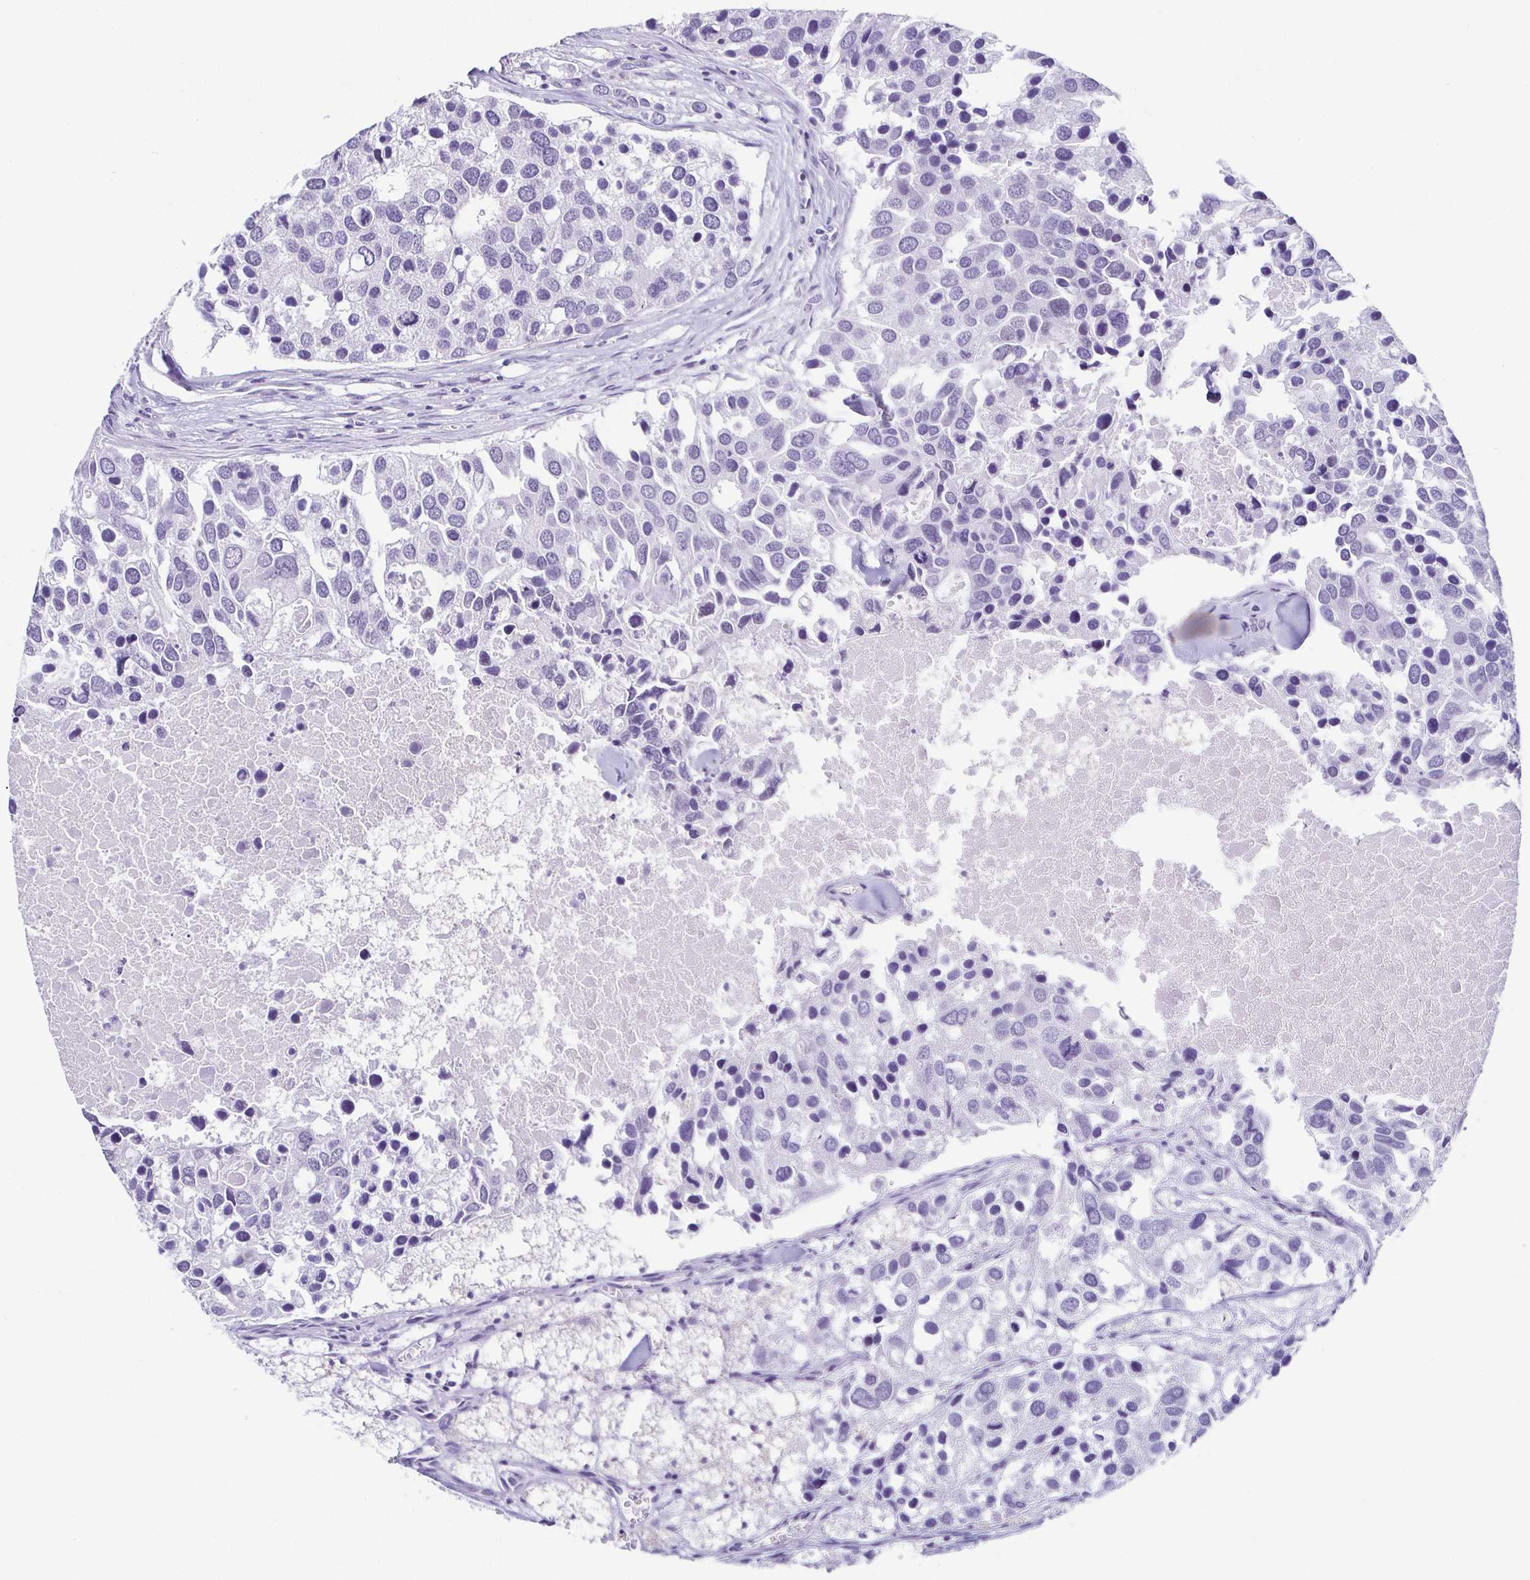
{"staining": {"intensity": "negative", "quantity": "none", "location": "none"}, "tissue": "breast cancer", "cell_type": "Tumor cells", "image_type": "cancer", "snomed": [{"axis": "morphology", "description": "Duct carcinoma"}, {"axis": "topography", "description": "Breast"}], "caption": "A high-resolution image shows immunohistochemistry (IHC) staining of invasive ductal carcinoma (breast), which exhibits no significant expression in tumor cells.", "gene": "ESX1", "patient": {"sex": "female", "age": 83}}